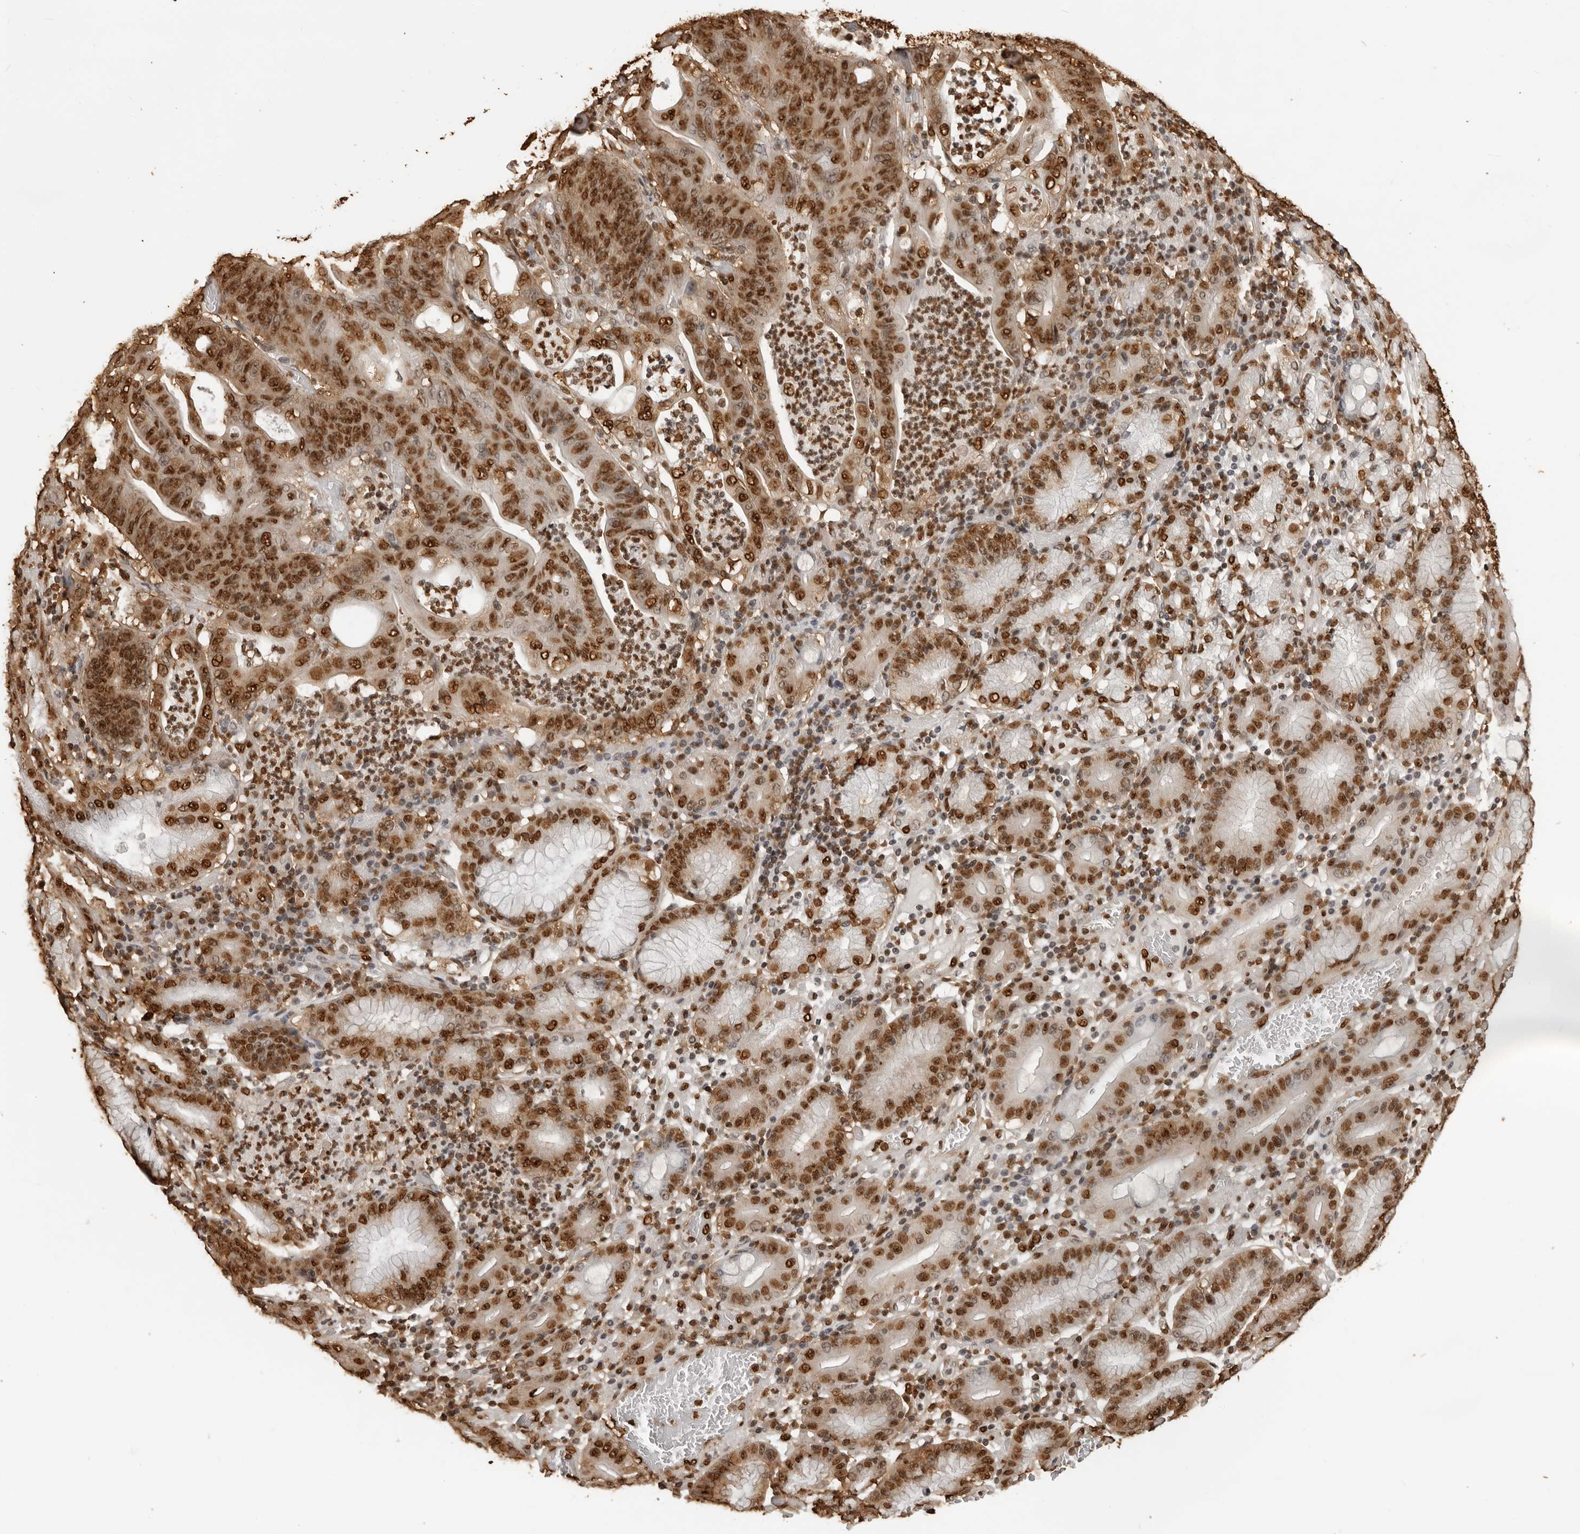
{"staining": {"intensity": "strong", "quantity": ">75%", "location": "nuclear"}, "tissue": "stomach cancer", "cell_type": "Tumor cells", "image_type": "cancer", "snomed": [{"axis": "morphology", "description": "Adenocarcinoma, NOS"}, {"axis": "topography", "description": "Stomach"}], "caption": "Brown immunohistochemical staining in human stomach cancer (adenocarcinoma) shows strong nuclear expression in about >75% of tumor cells.", "gene": "ZFP91", "patient": {"sex": "female", "age": 73}}